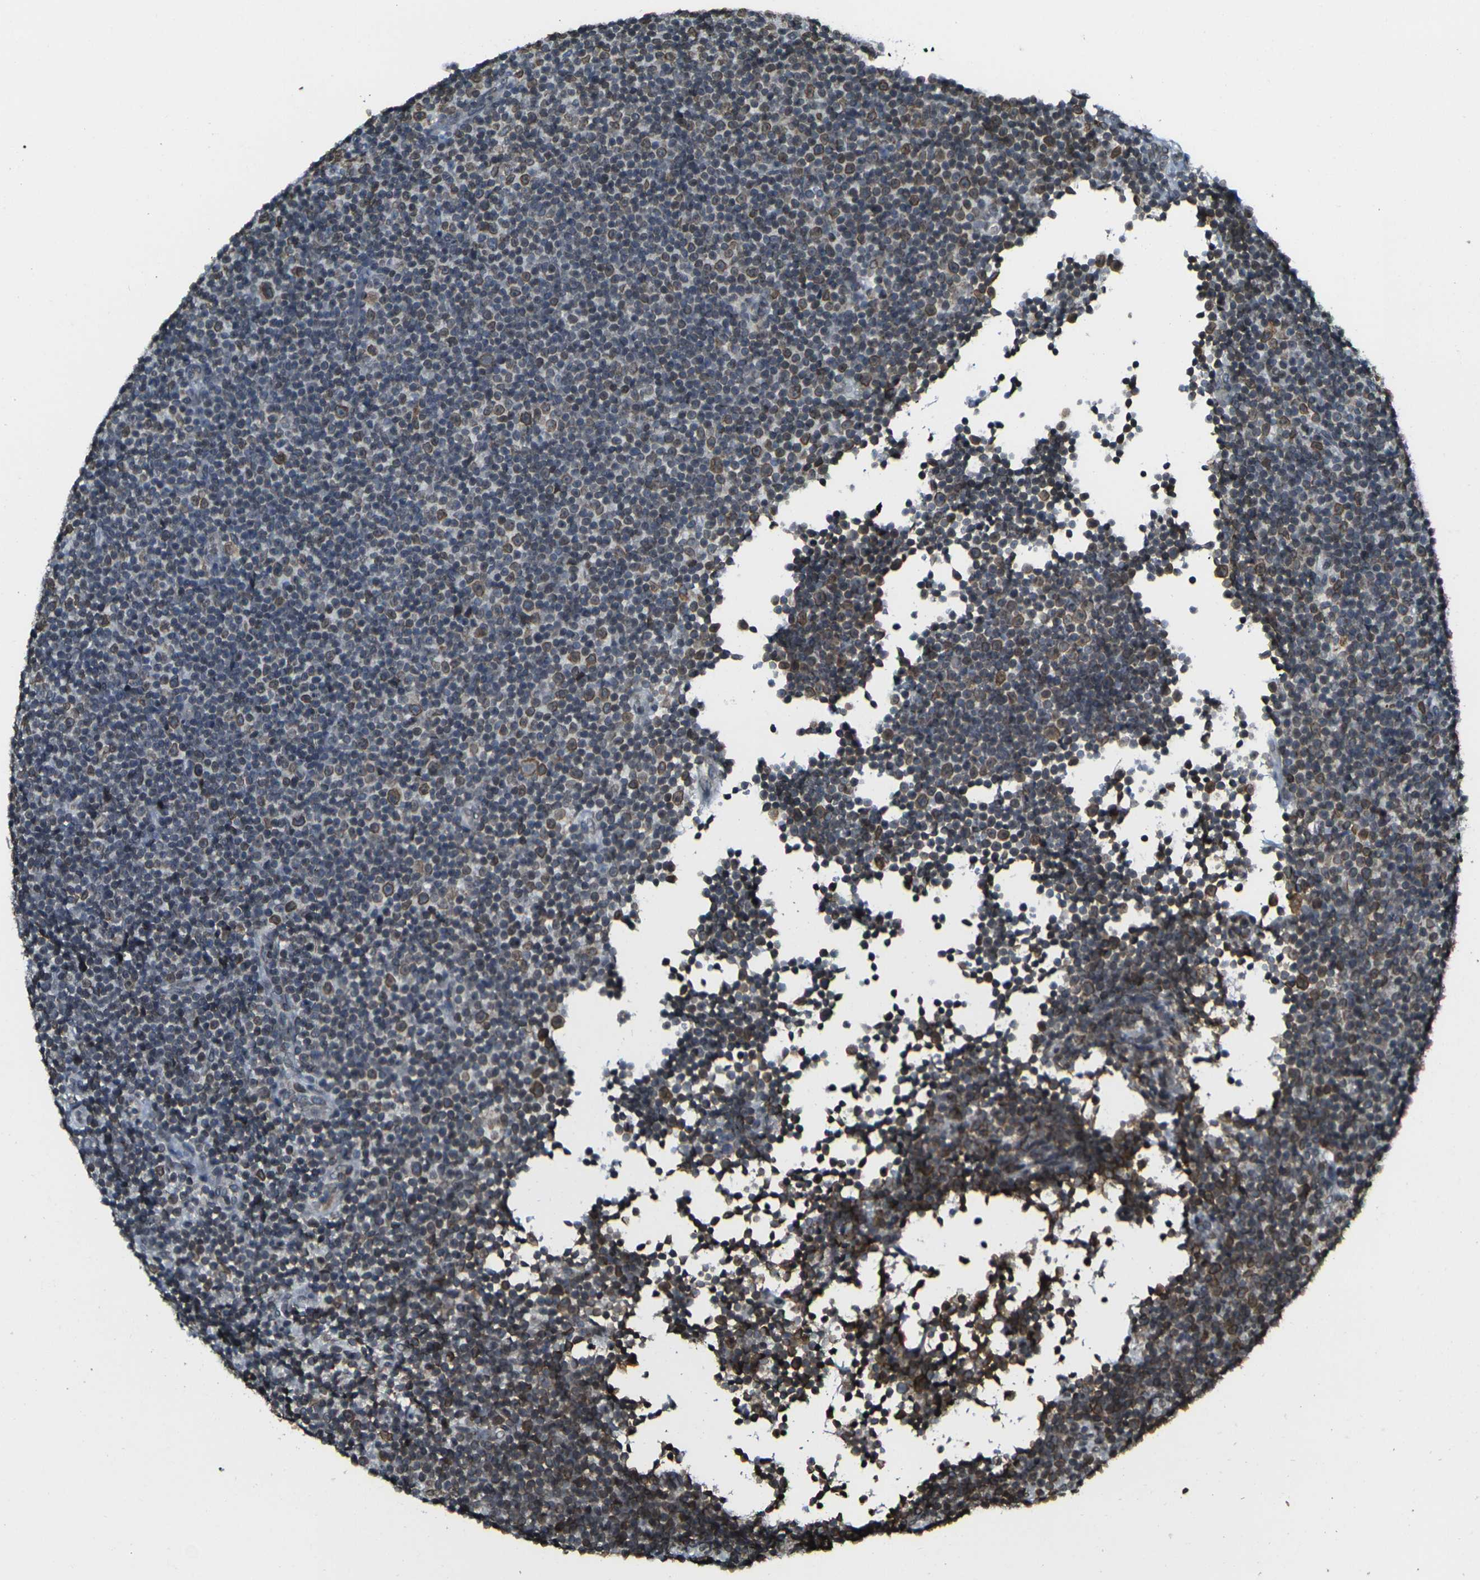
{"staining": {"intensity": "moderate", "quantity": "25%-75%", "location": "cytoplasmic/membranous,nuclear"}, "tissue": "lymphoma", "cell_type": "Tumor cells", "image_type": "cancer", "snomed": [{"axis": "morphology", "description": "Malignant lymphoma, non-Hodgkin's type, Low grade"}, {"axis": "topography", "description": "Lymph node"}], "caption": "Tumor cells display medium levels of moderate cytoplasmic/membranous and nuclear expression in about 25%-75% of cells in human malignant lymphoma, non-Hodgkin's type (low-grade).", "gene": "BRDT", "patient": {"sex": "female", "age": 67}}